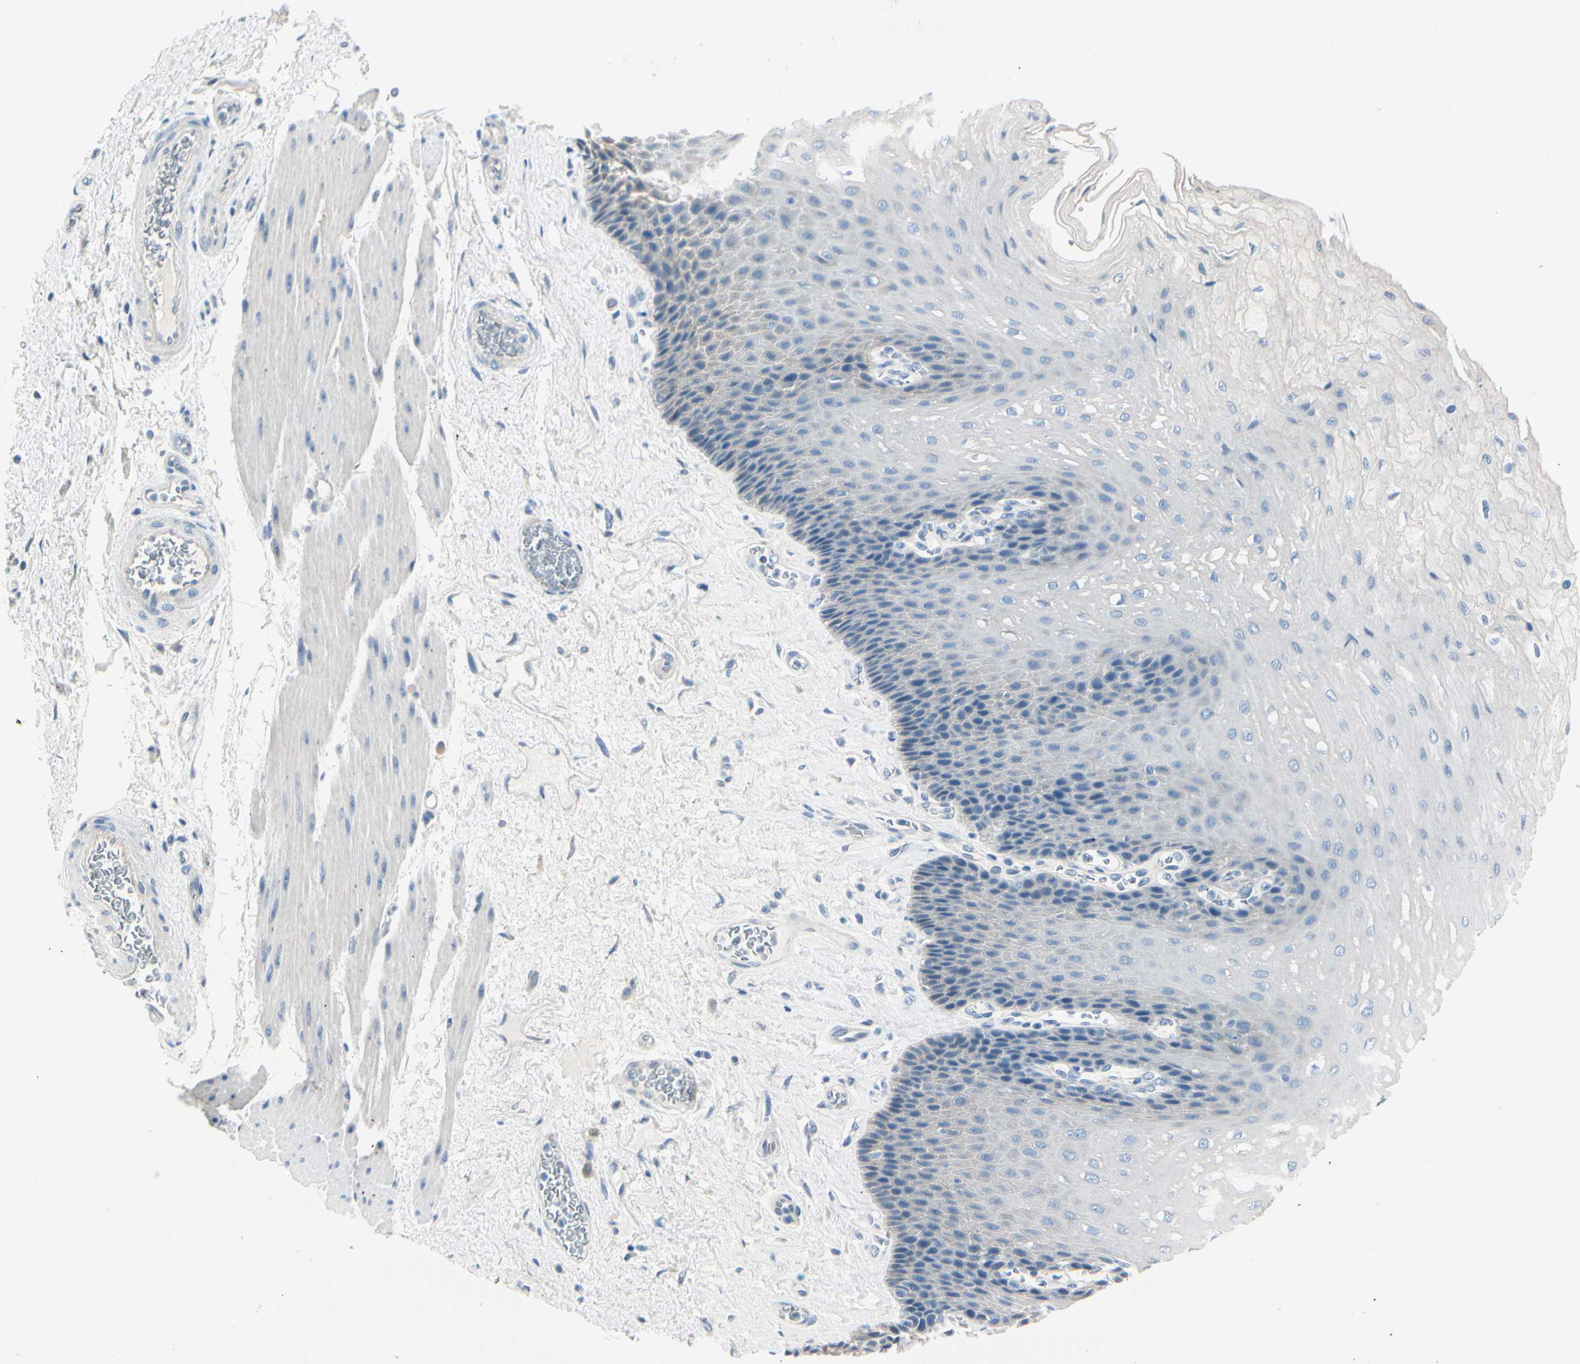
{"staining": {"intensity": "negative", "quantity": "none", "location": "none"}, "tissue": "esophagus", "cell_type": "Squamous epithelial cells", "image_type": "normal", "snomed": [{"axis": "morphology", "description": "Normal tissue, NOS"}, {"axis": "topography", "description": "Esophagus"}], "caption": "There is no significant positivity in squamous epithelial cells of esophagus. The staining is performed using DAB brown chromogen with nuclei counter-stained in using hematoxylin.", "gene": "PEBP1", "patient": {"sex": "female", "age": 72}}